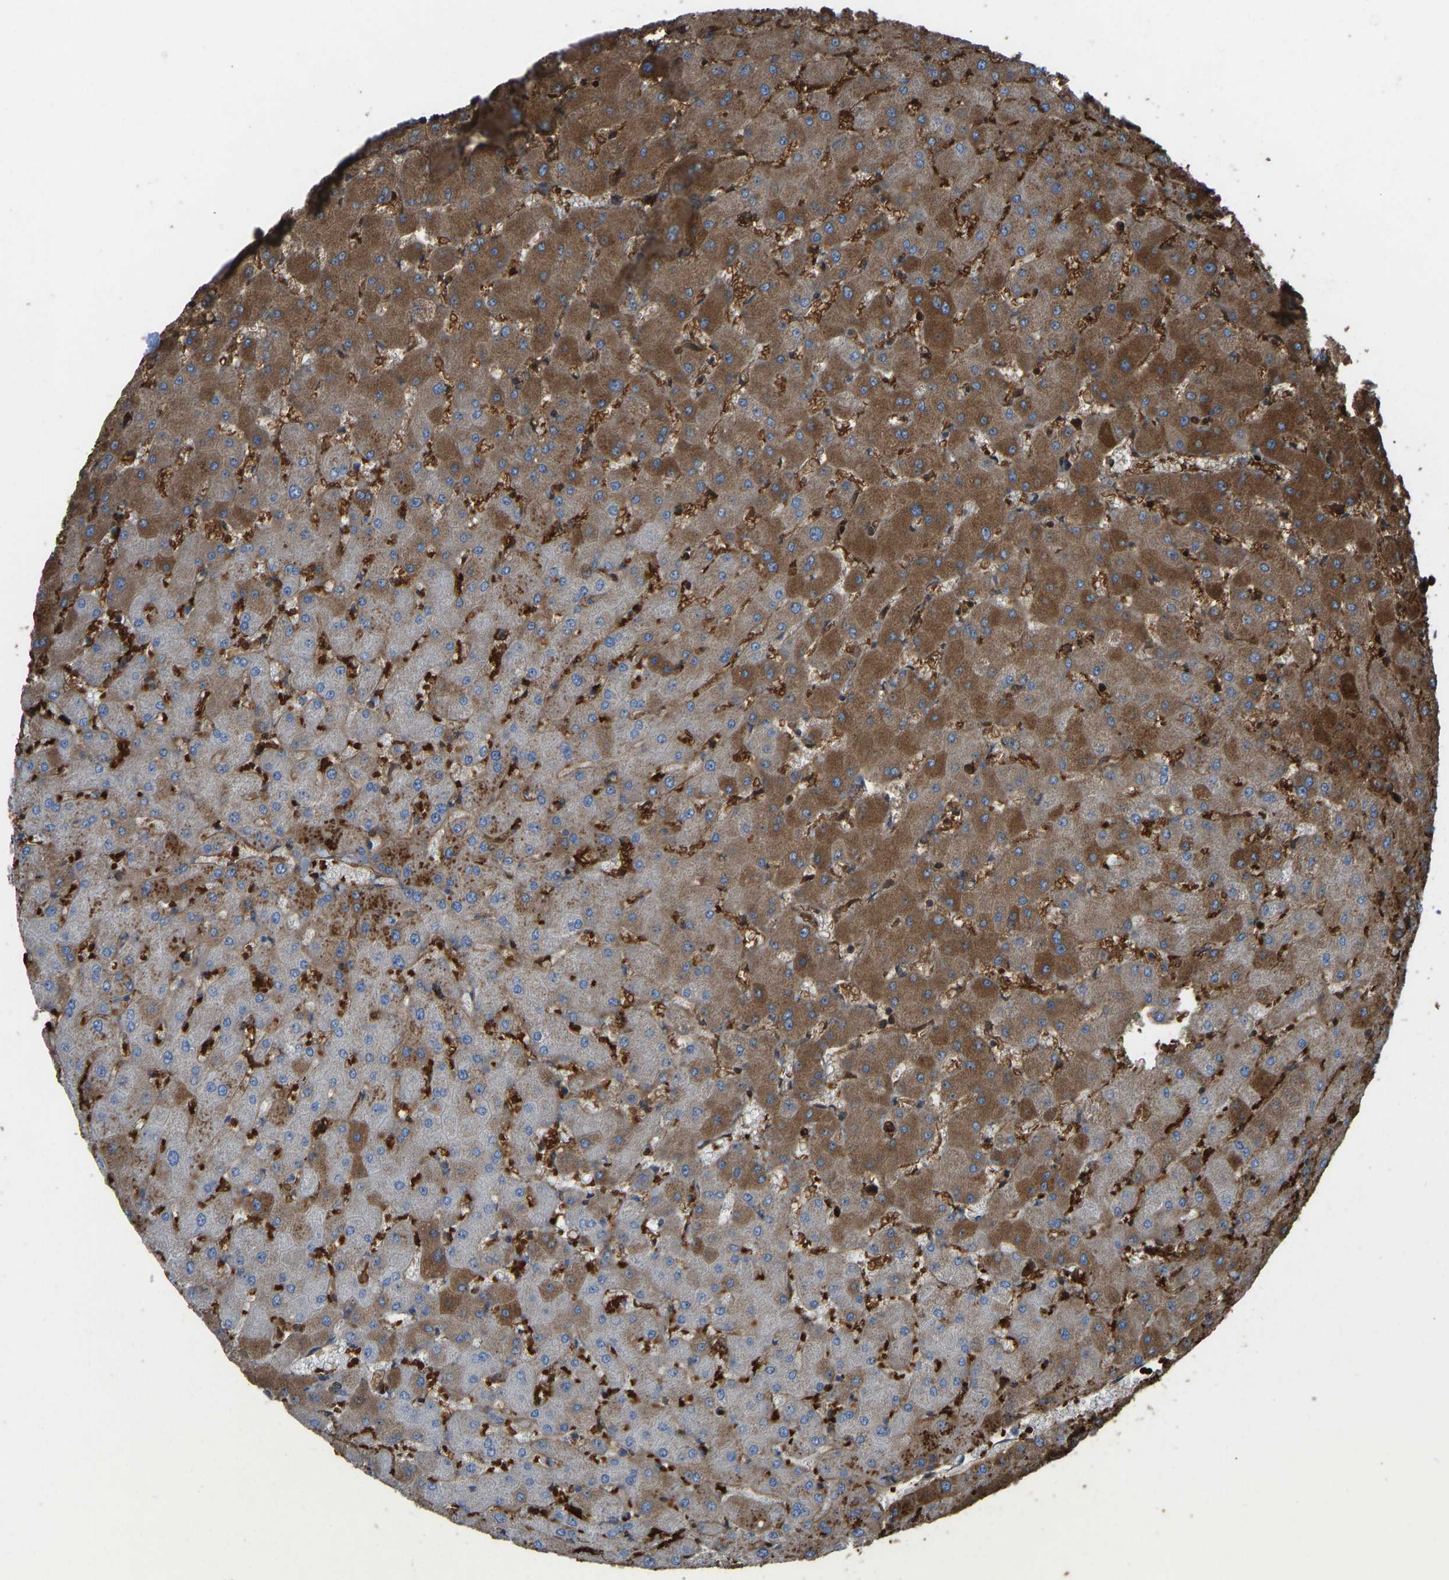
{"staining": {"intensity": "negative", "quantity": "none", "location": "none"}, "tissue": "liver", "cell_type": "Cholangiocytes", "image_type": "normal", "snomed": [{"axis": "morphology", "description": "Normal tissue, NOS"}, {"axis": "topography", "description": "Liver"}], "caption": "Unremarkable liver was stained to show a protein in brown. There is no significant staining in cholangiocytes. (Stains: DAB immunohistochemistry (IHC) with hematoxylin counter stain, Microscopy: brightfield microscopy at high magnification).", "gene": "PIGS", "patient": {"sex": "female", "age": 63}}